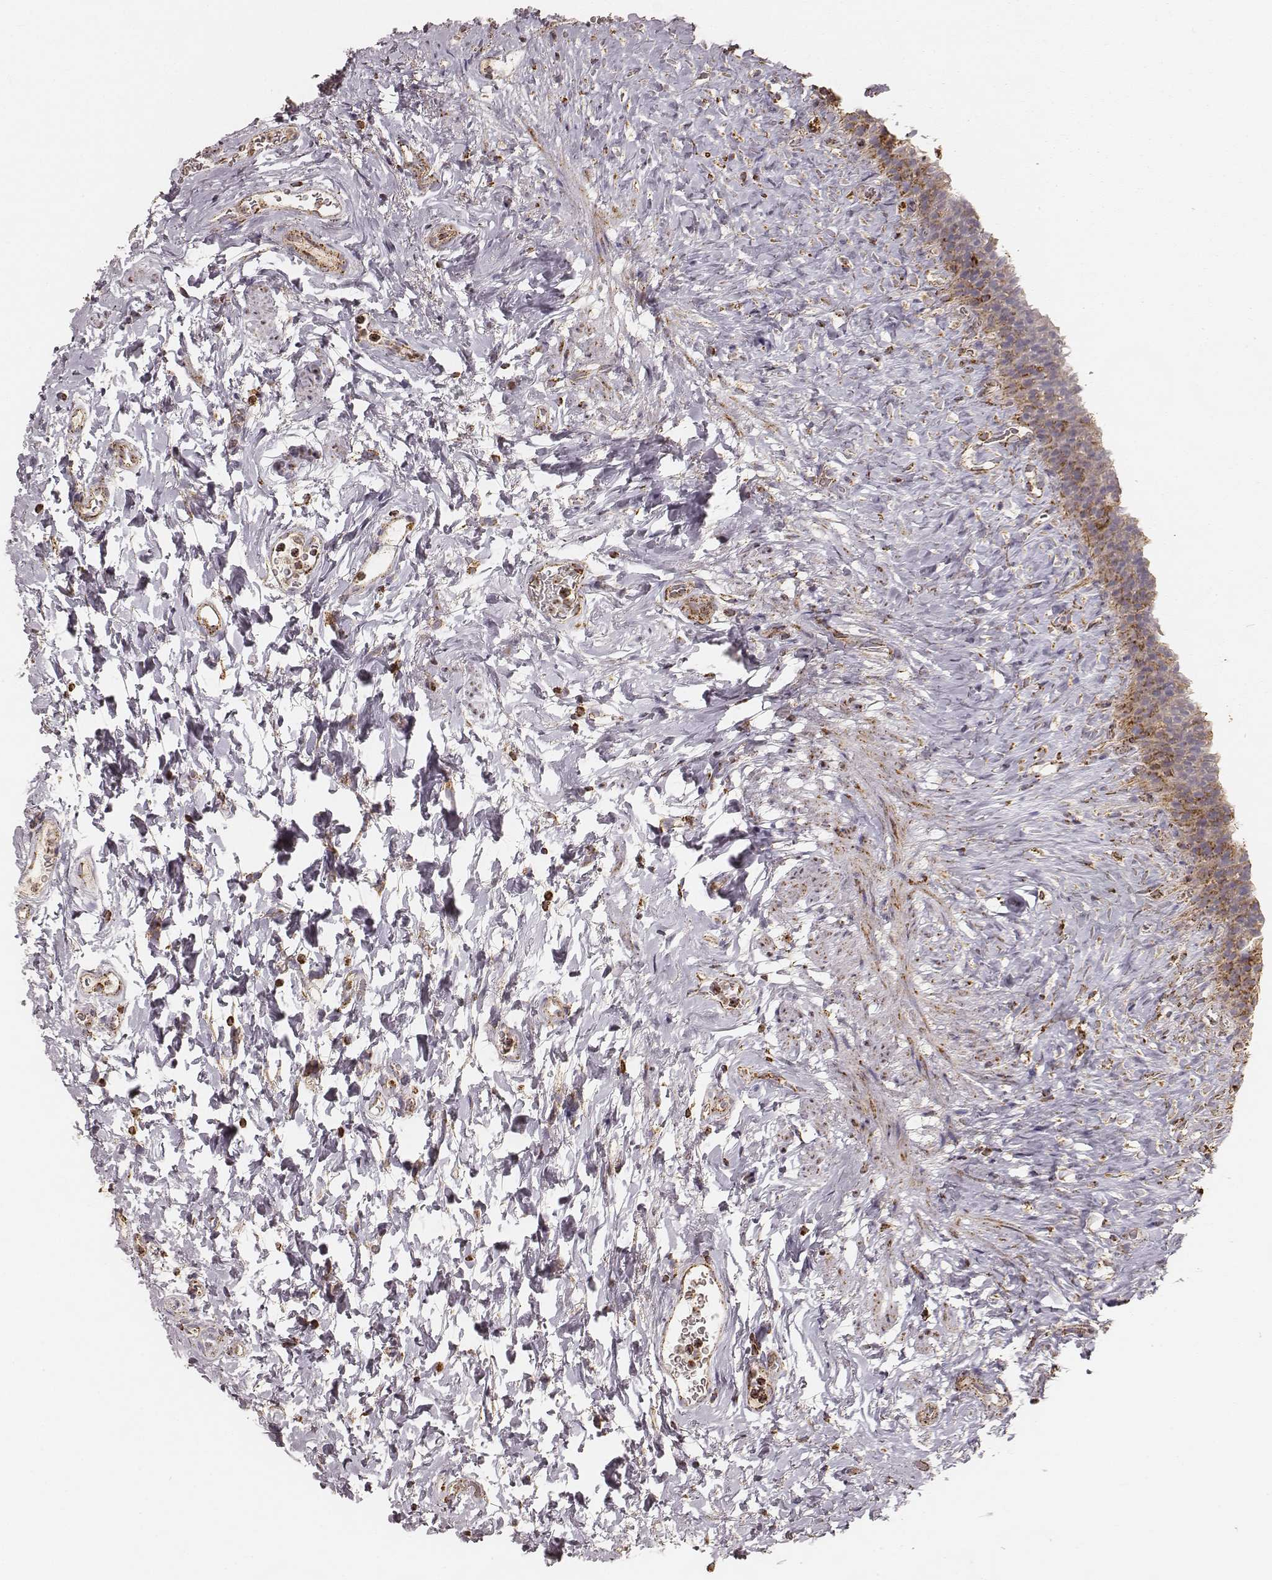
{"staining": {"intensity": "moderate", "quantity": ">75%", "location": "cytoplasmic/membranous"}, "tissue": "urinary bladder", "cell_type": "Urothelial cells", "image_type": "normal", "snomed": [{"axis": "morphology", "description": "Normal tissue, NOS"}, {"axis": "topography", "description": "Urinary bladder"}], "caption": "A brown stain highlights moderate cytoplasmic/membranous expression of a protein in urothelial cells of unremarkable urinary bladder.", "gene": "CS", "patient": {"sex": "male", "age": 76}}